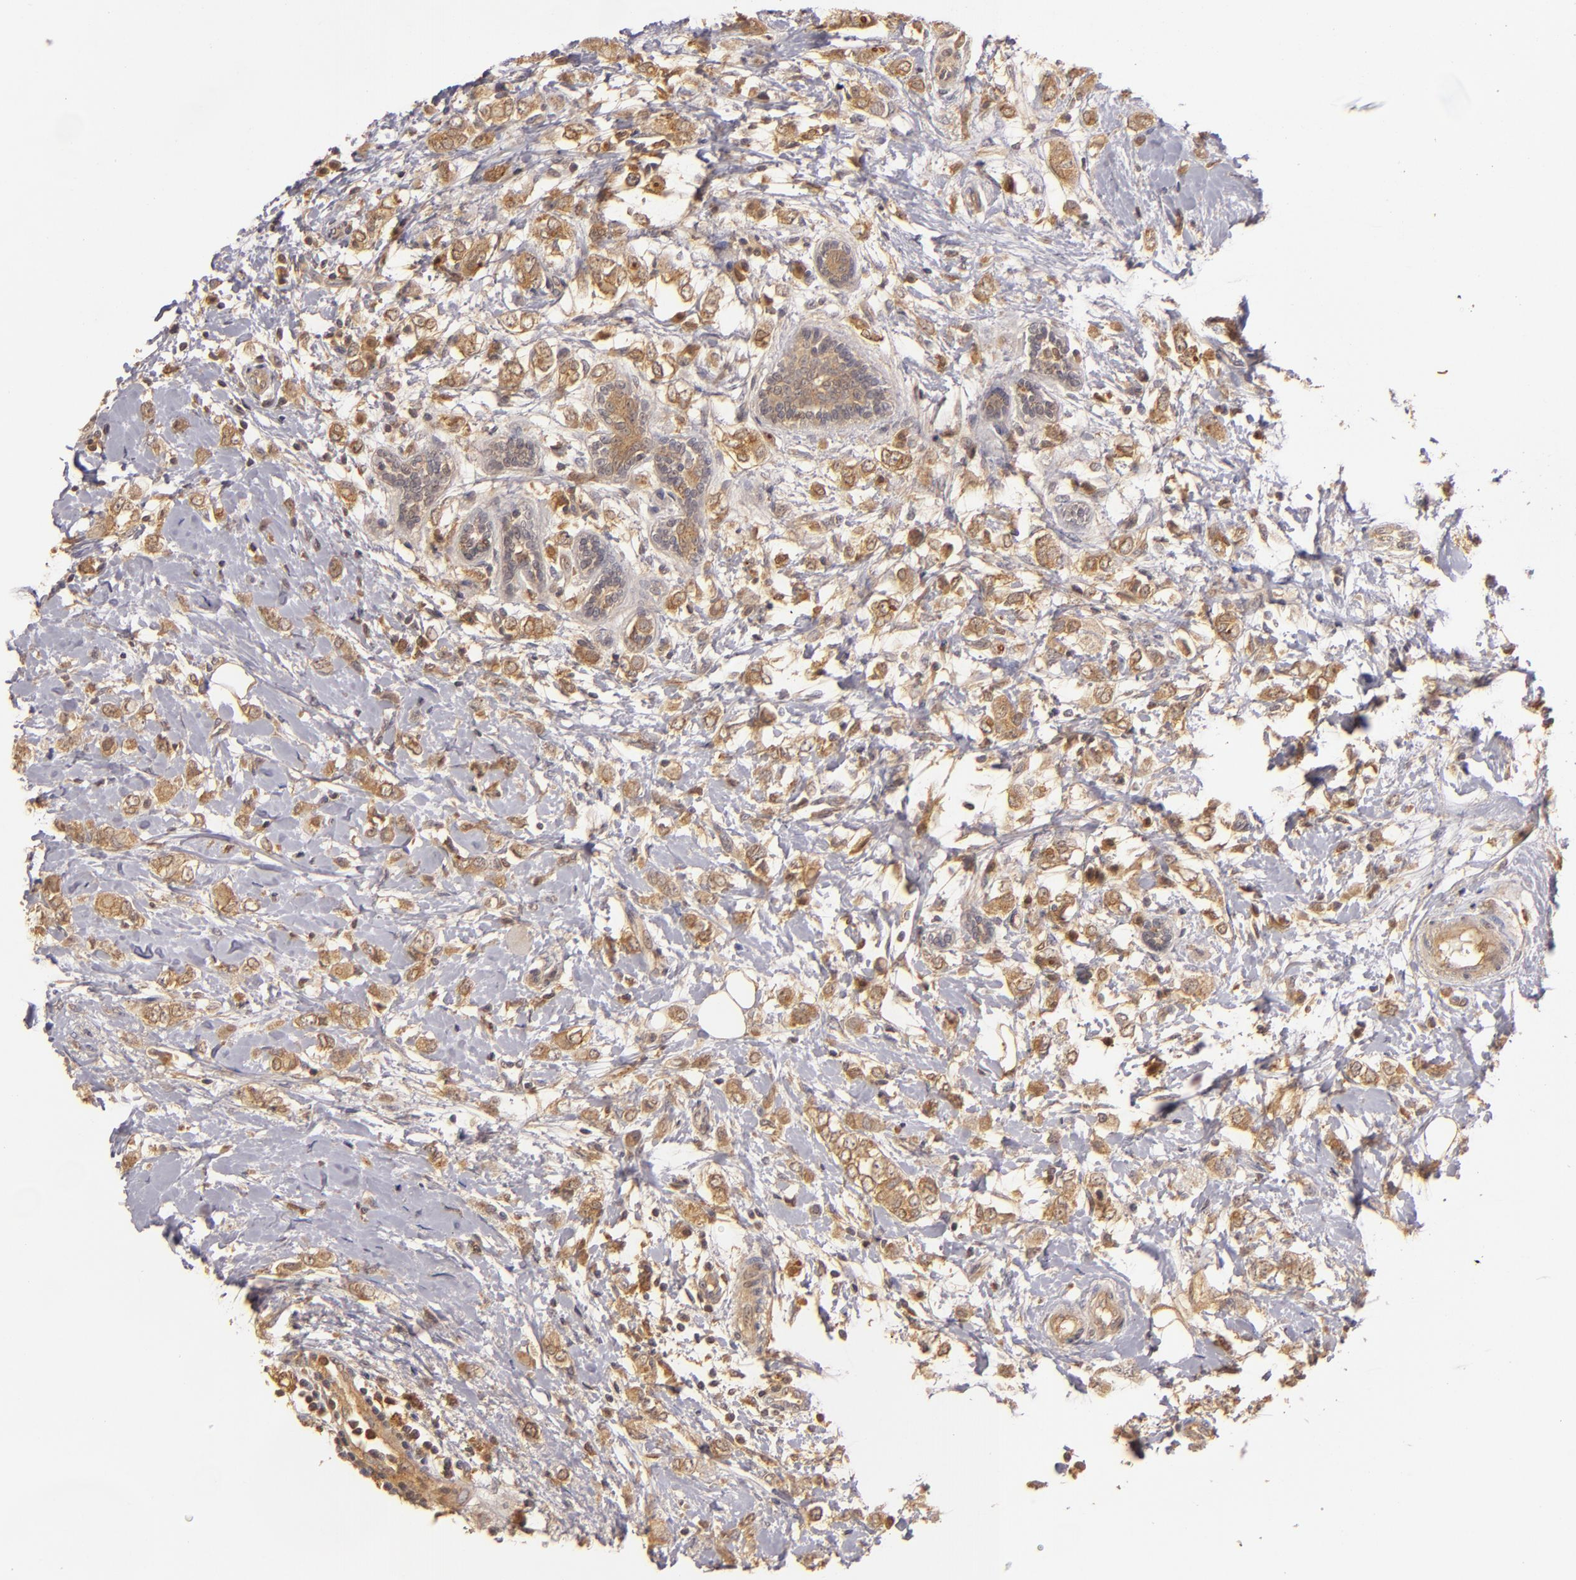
{"staining": {"intensity": "strong", "quantity": ">75%", "location": "cytoplasmic/membranous"}, "tissue": "breast cancer", "cell_type": "Tumor cells", "image_type": "cancer", "snomed": [{"axis": "morphology", "description": "Normal tissue, NOS"}, {"axis": "morphology", "description": "Lobular carcinoma"}, {"axis": "topography", "description": "Breast"}], "caption": "A brown stain shows strong cytoplasmic/membranous staining of a protein in human breast cancer tumor cells. The staining was performed using DAB, with brown indicating positive protein expression. Nuclei are stained blue with hematoxylin.", "gene": "PRKCD", "patient": {"sex": "female", "age": 47}}